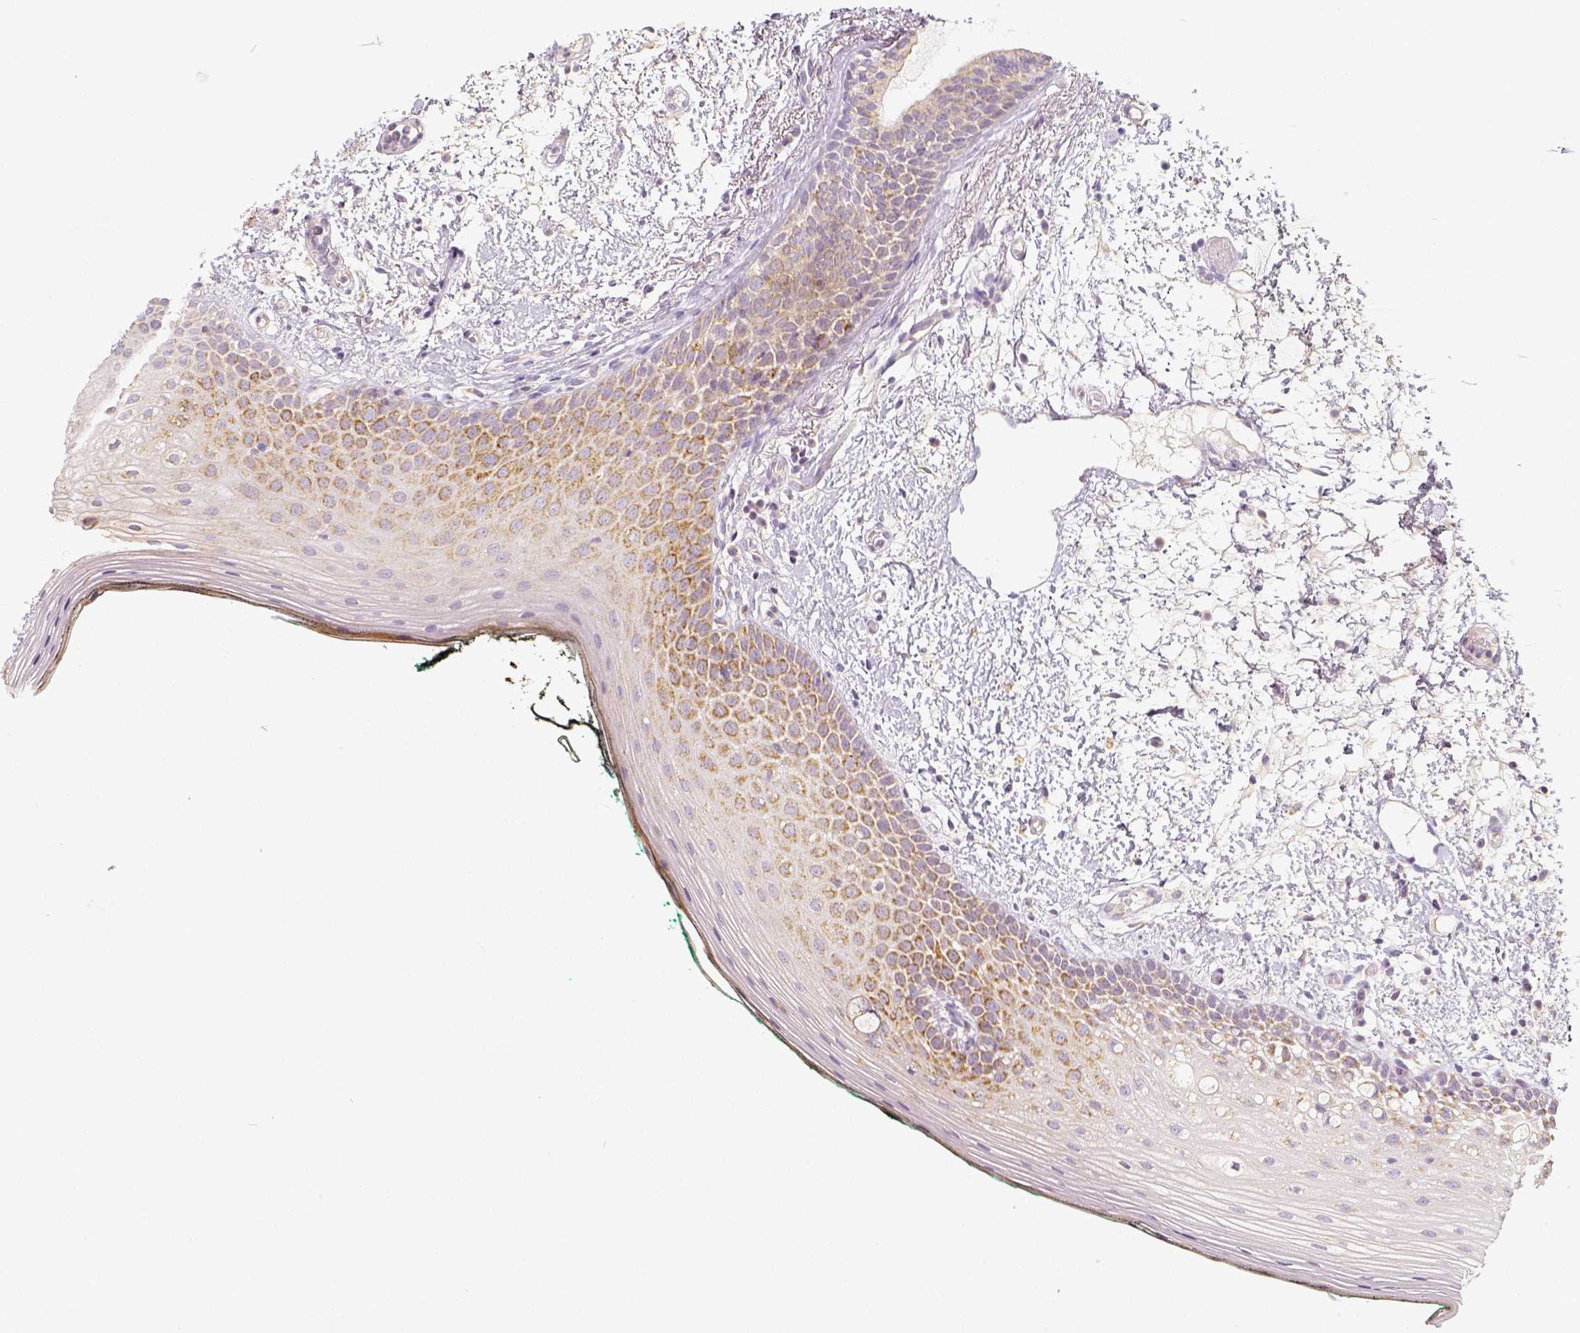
{"staining": {"intensity": "moderate", "quantity": ">75%", "location": "cytoplasmic/membranous"}, "tissue": "oral mucosa", "cell_type": "Squamous epithelial cells", "image_type": "normal", "snomed": [{"axis": "morphology", "description": "Normal tissue, NOS"}, {"axis": "topography", "description": "Oral tissue"}], "caption": "Brown immunohistochemical staining in unremarkable oral mucosa displays moderate cytoplasmic/membranous expression in approximately >75% of squamous epithelial cells.", "gene": "PGAM5", "patient": {"sex": "female", "age": 83}}